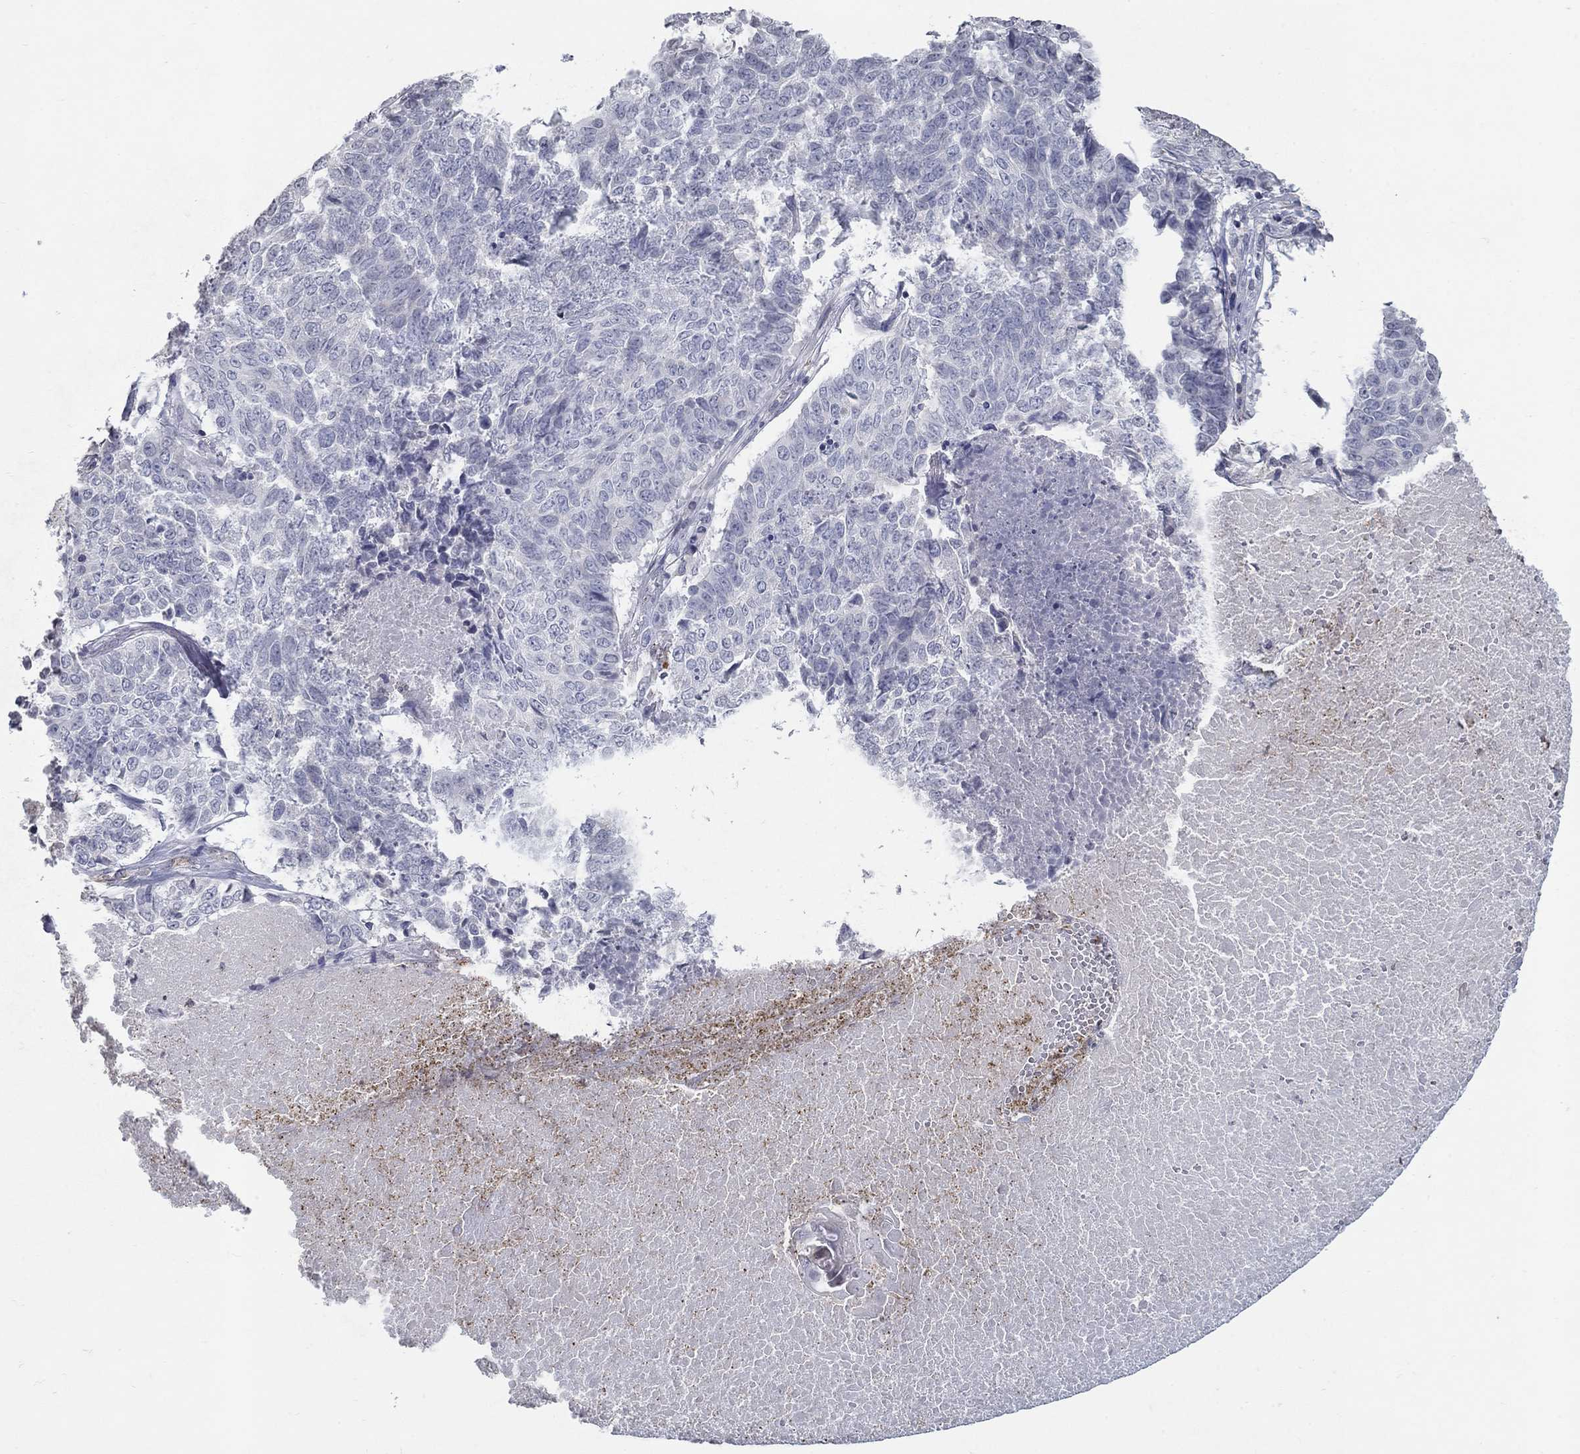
{"staining": {"intensity": "negative", "quantity": "none", "location": "none"}, "tissue": "lung cancer", "cell_type": "Tumor cells", "image_type": "cancer", "snomed": [{"axis": "morphology", "description": "Squamous cell carcinoma, NOS"}, {"axis": "topography", "description": "Lung"}], "caption": "The photomicrograph exhibits no significant positivity in tumor cells of lung squamous cell carcinoma.", "gene": "TINAG", "patient": {"sex": "male", "age": 64}}